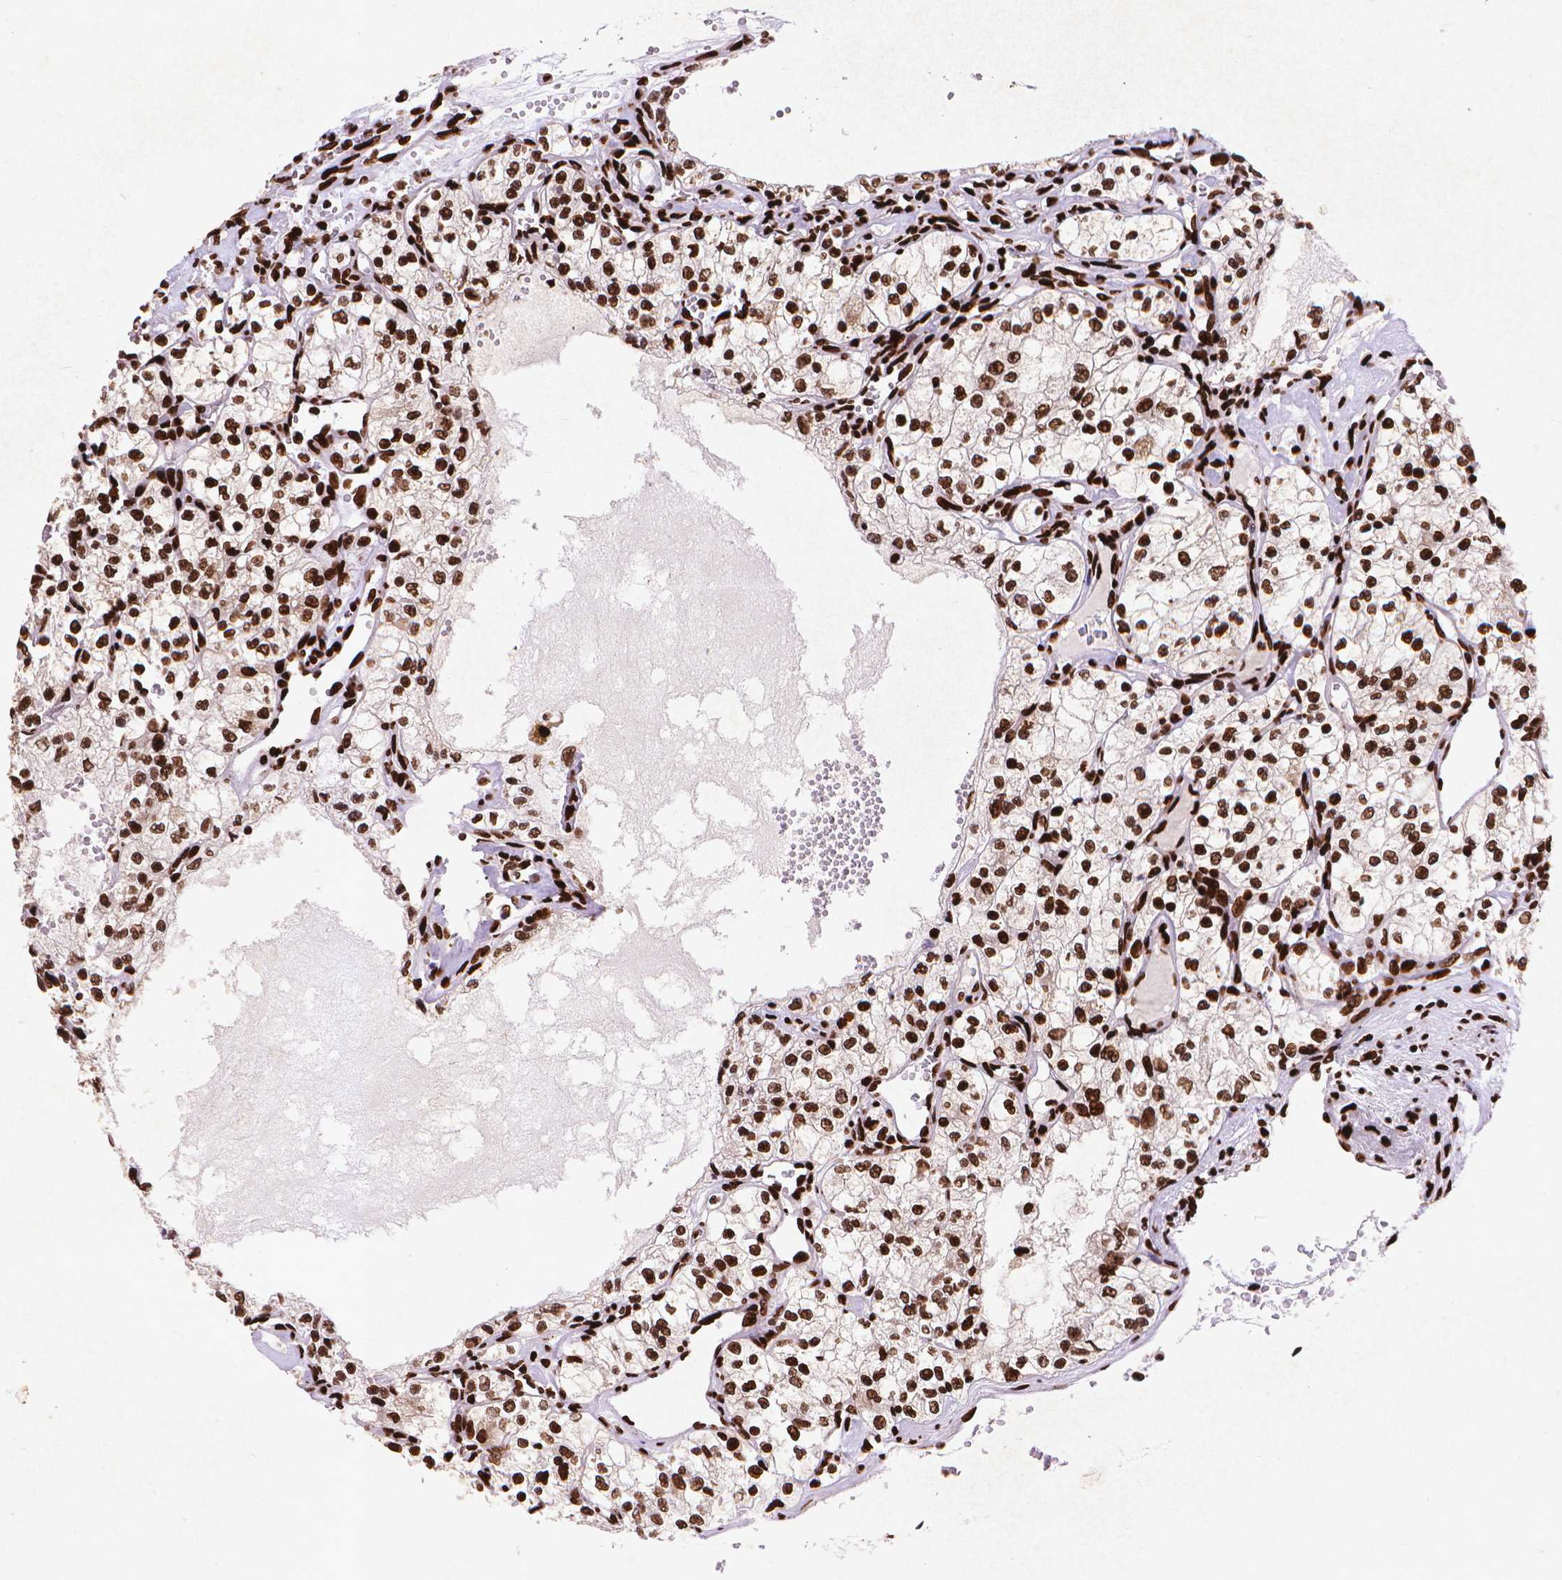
{"staining": {"intensity": "strong", "quantity": ">75%", "location": "nuclear"}, "tissue": "renal cancer", "cell_type": "Tumor cells", "image_type": "cancer", "snomed": [{"axis": "morphology", "description": "Adenocarcinoma, NOS"}, {"axis": "topography", "description": "Kidney"}], "caption": "DAB (3,3'-diaminobenzidine) immunohistochemical staining of human renal cancer (adenocarcinoma) exhibits strong nuclear protein staining in approximately >75% of tumor cells.", "gene": "CITED2", "patient": {"sex": "female", "age": 69}}